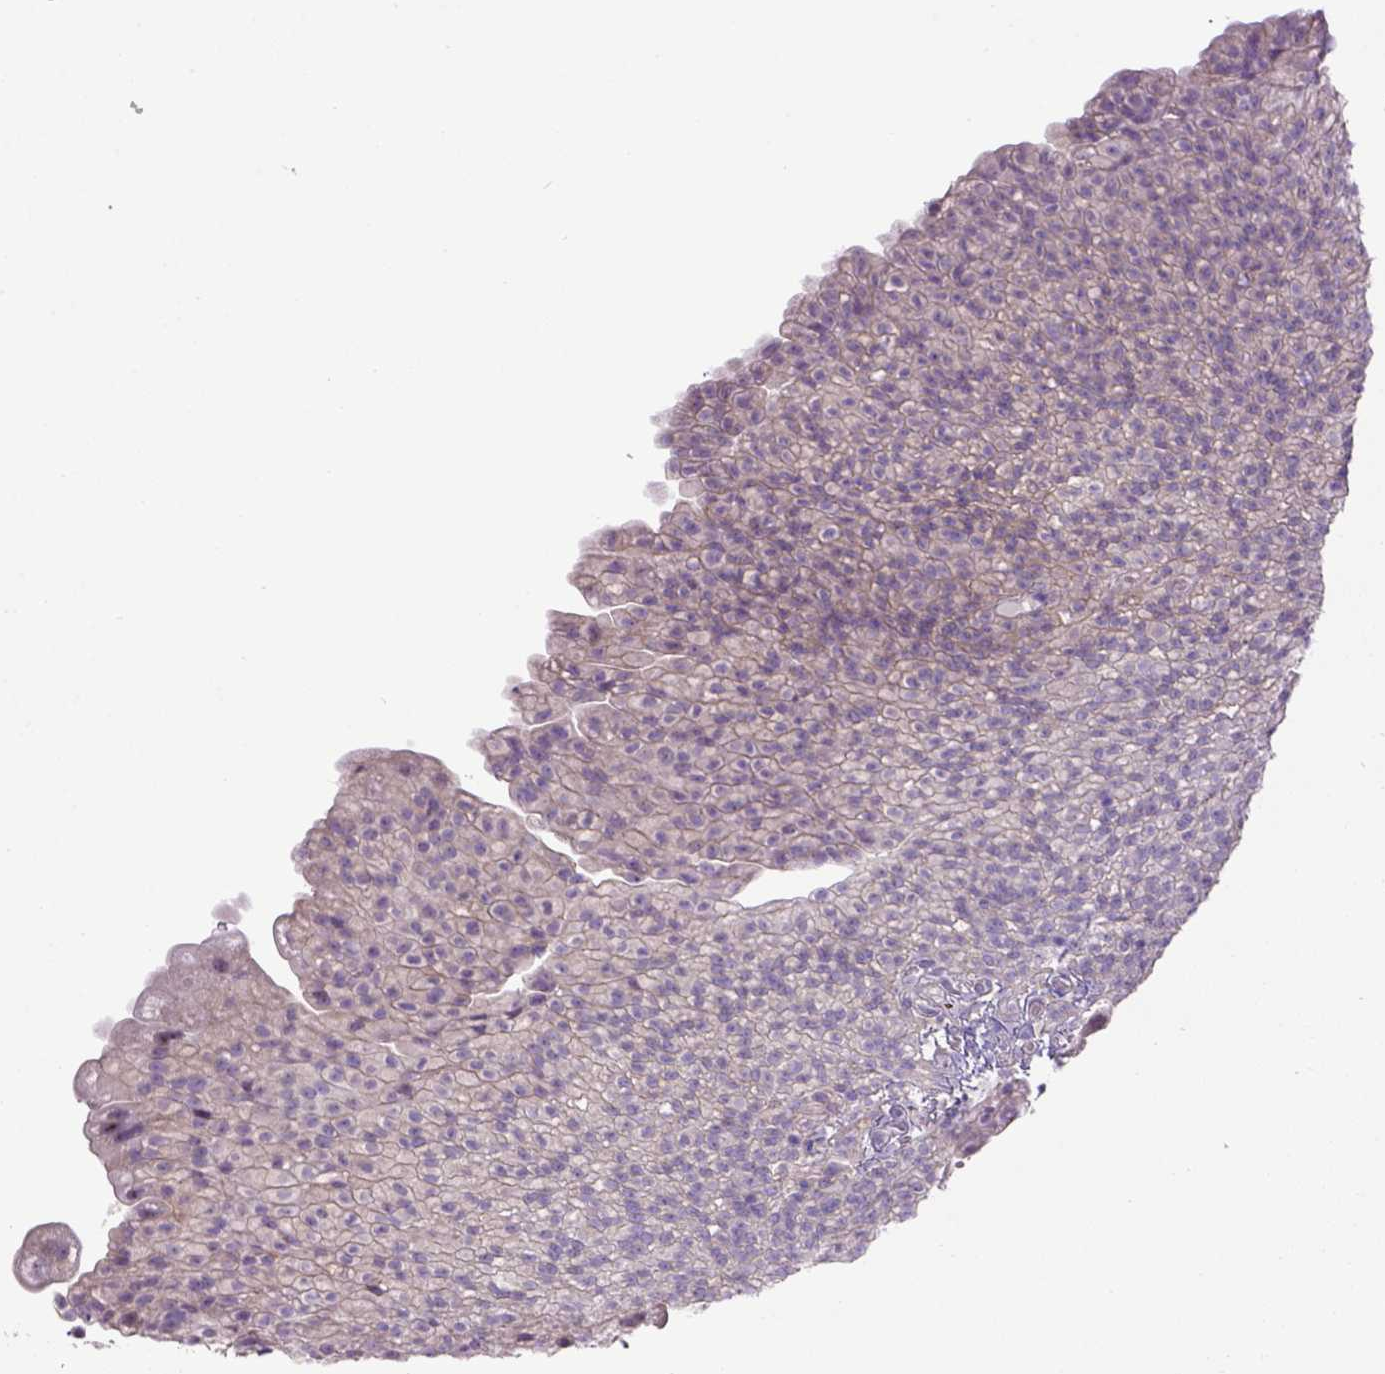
{"staining": {"intensity": "weak", "quantity": "<25%", "location": "cytoplasmic/membranous"}, "tissue": "urinary bladder", "cell_type": "Urothelial cells", "image_type": "normal", "snomed": [{"axis": "morphology", "description": "Normal tissue, NOS"}, {"axis": "topography", "description": "Urinary bladder"}, {"axis": "topography", "description": "Prostate"}], "caption": "This is an immunohistochemistry histopathology image of normal urinary bladder. There is no staining in urothelial cells.", "gene": "CD40", "patient": {"sex": "male", "age": 76}}